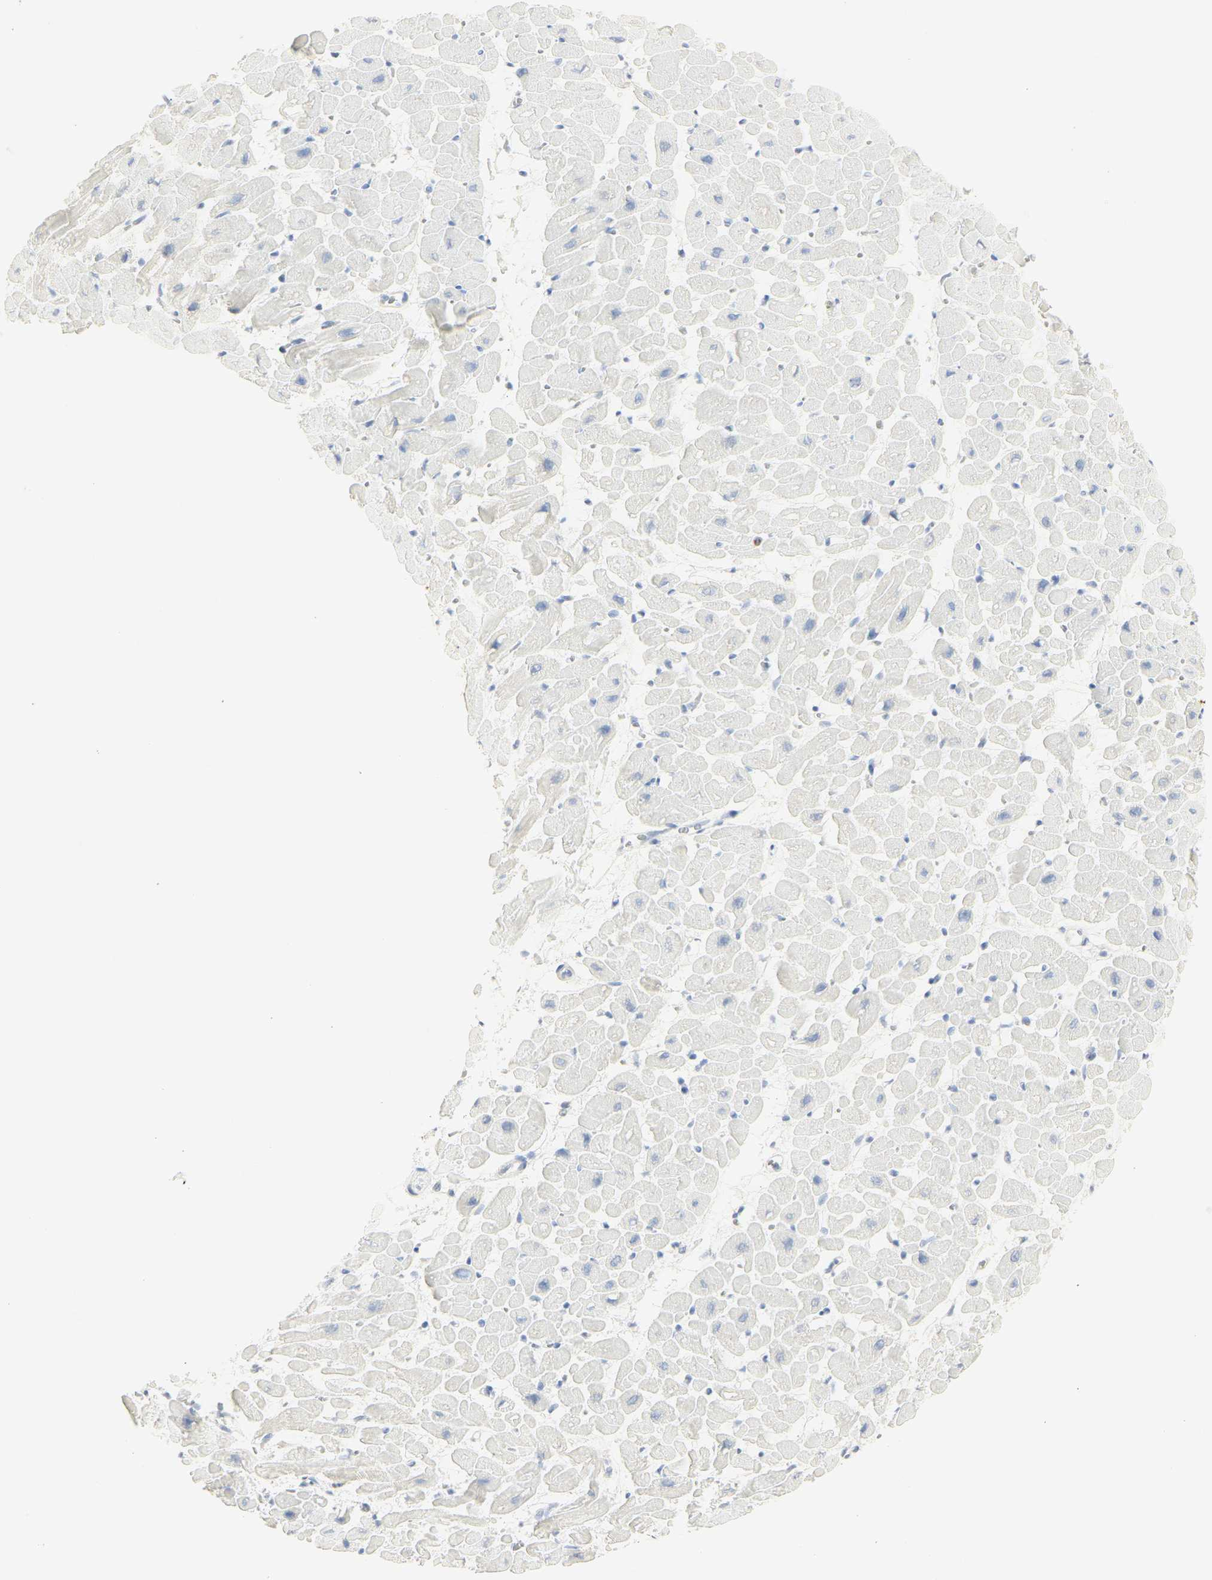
{"staining": {"intensity": "negative", "quantity": "none", "location": "none"}, "tissue": "heart muscle", "cell_type": "Cardiomyocytes", "image_type": "normal", "snomed": [{"axis": "morphology", "description": "Normal tissue, NOS"}, {"axis": "topography", "description": "Heart"}], "caption": "Histopathology image shows no protein expression in cardiomyocytes of unremarkable heart muscle.", "gene": "MPO", "patient": {"sex": "male", "age": 45}}